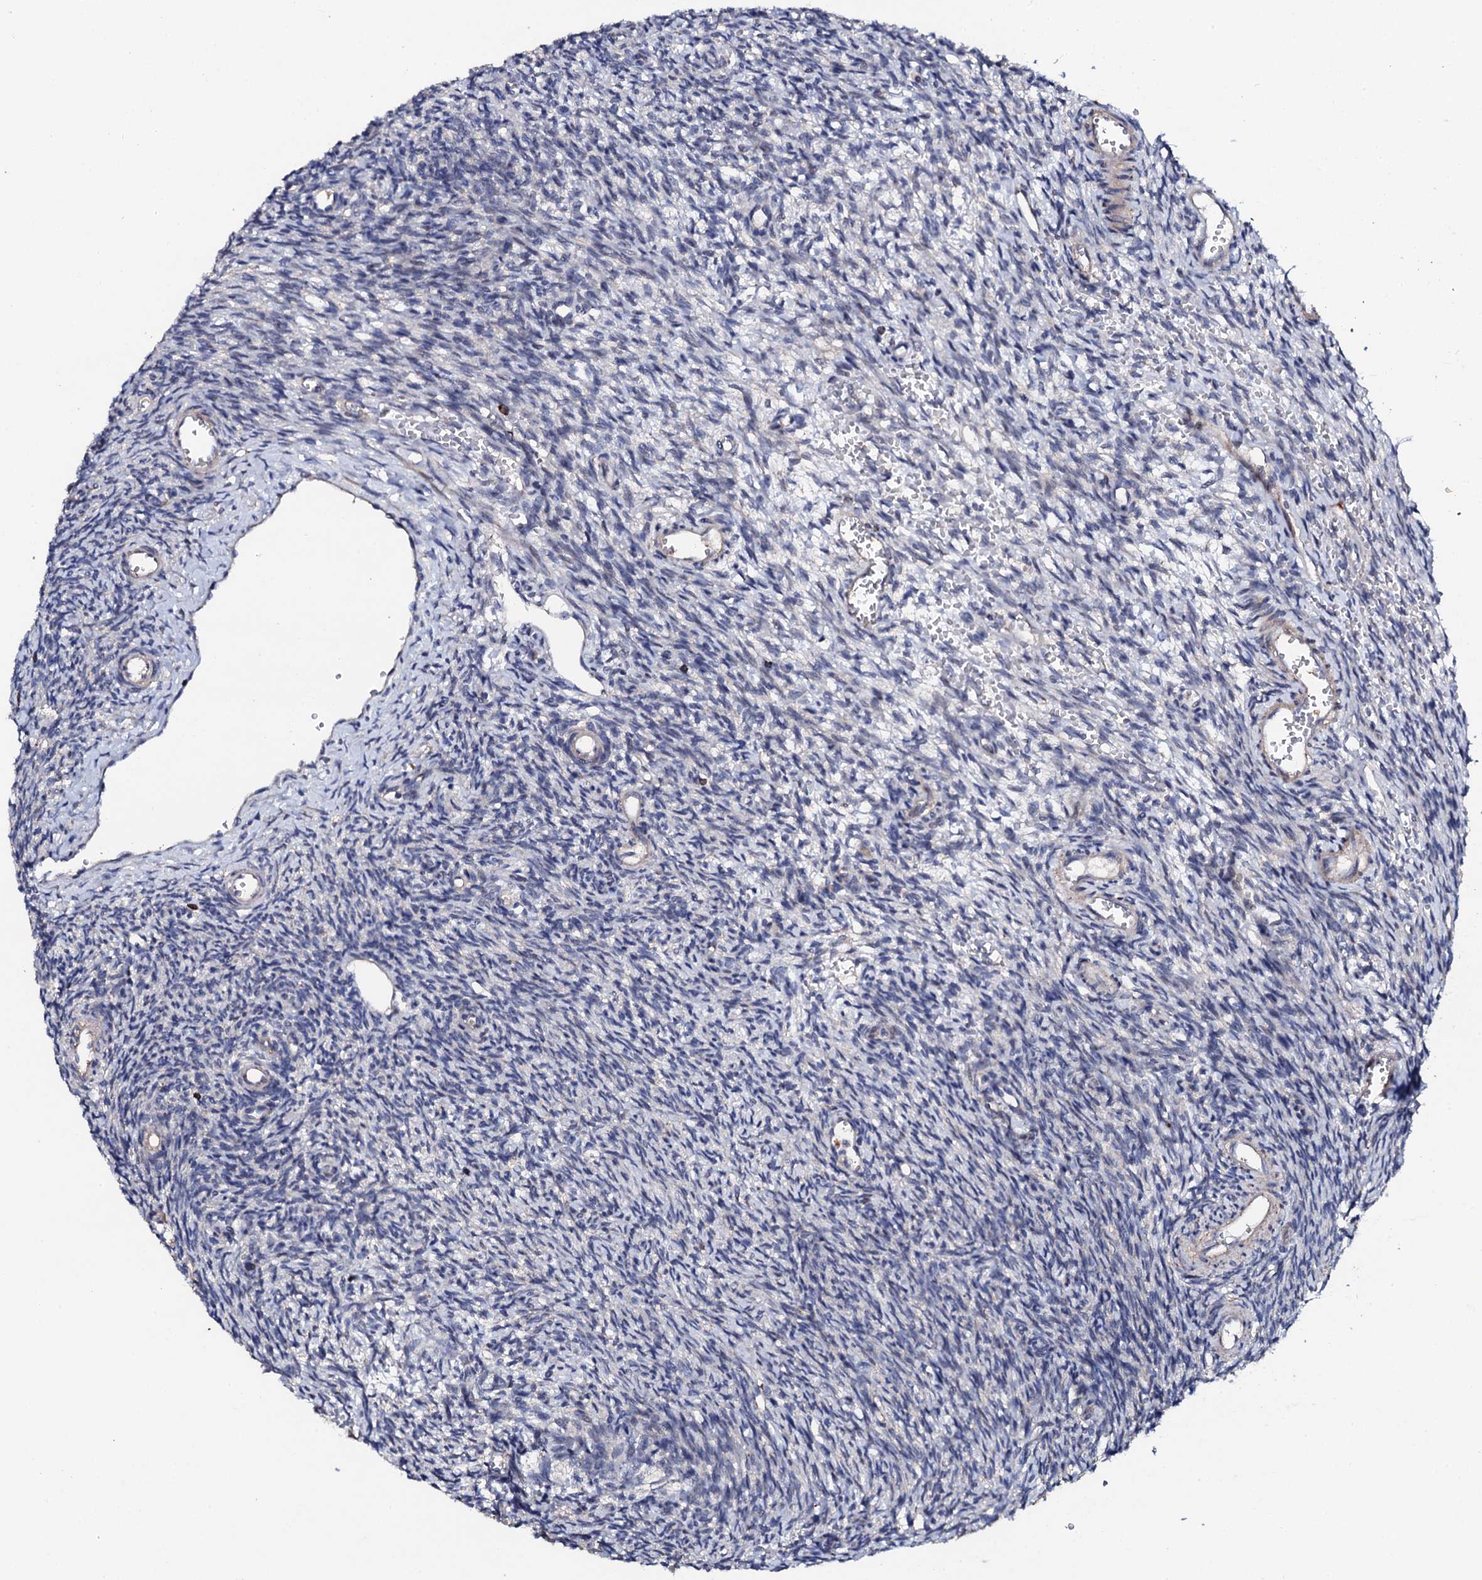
{"staining": {"intensity": "negative", "quantity": "none", "location": "none"}, "tissue": "ovary", "cell_type": "Ovarian stroma cells", "image_type": "normal", "snomed": [{"axis": "morphology", "description": "Normal tissue, NOS"}, {"axis": "topography", "description": "Ovary"}], "caption": "Immunohistochemical staining of normal human ovary exhibits no significant staining in ovarian stroma cells. (DAB (3,3'-diaminobenzidine) IHC visualized using brightfield microscopy, high magnification).", "gene": "GTPBP4", "patient": {"sex": "female", "age": 39}}